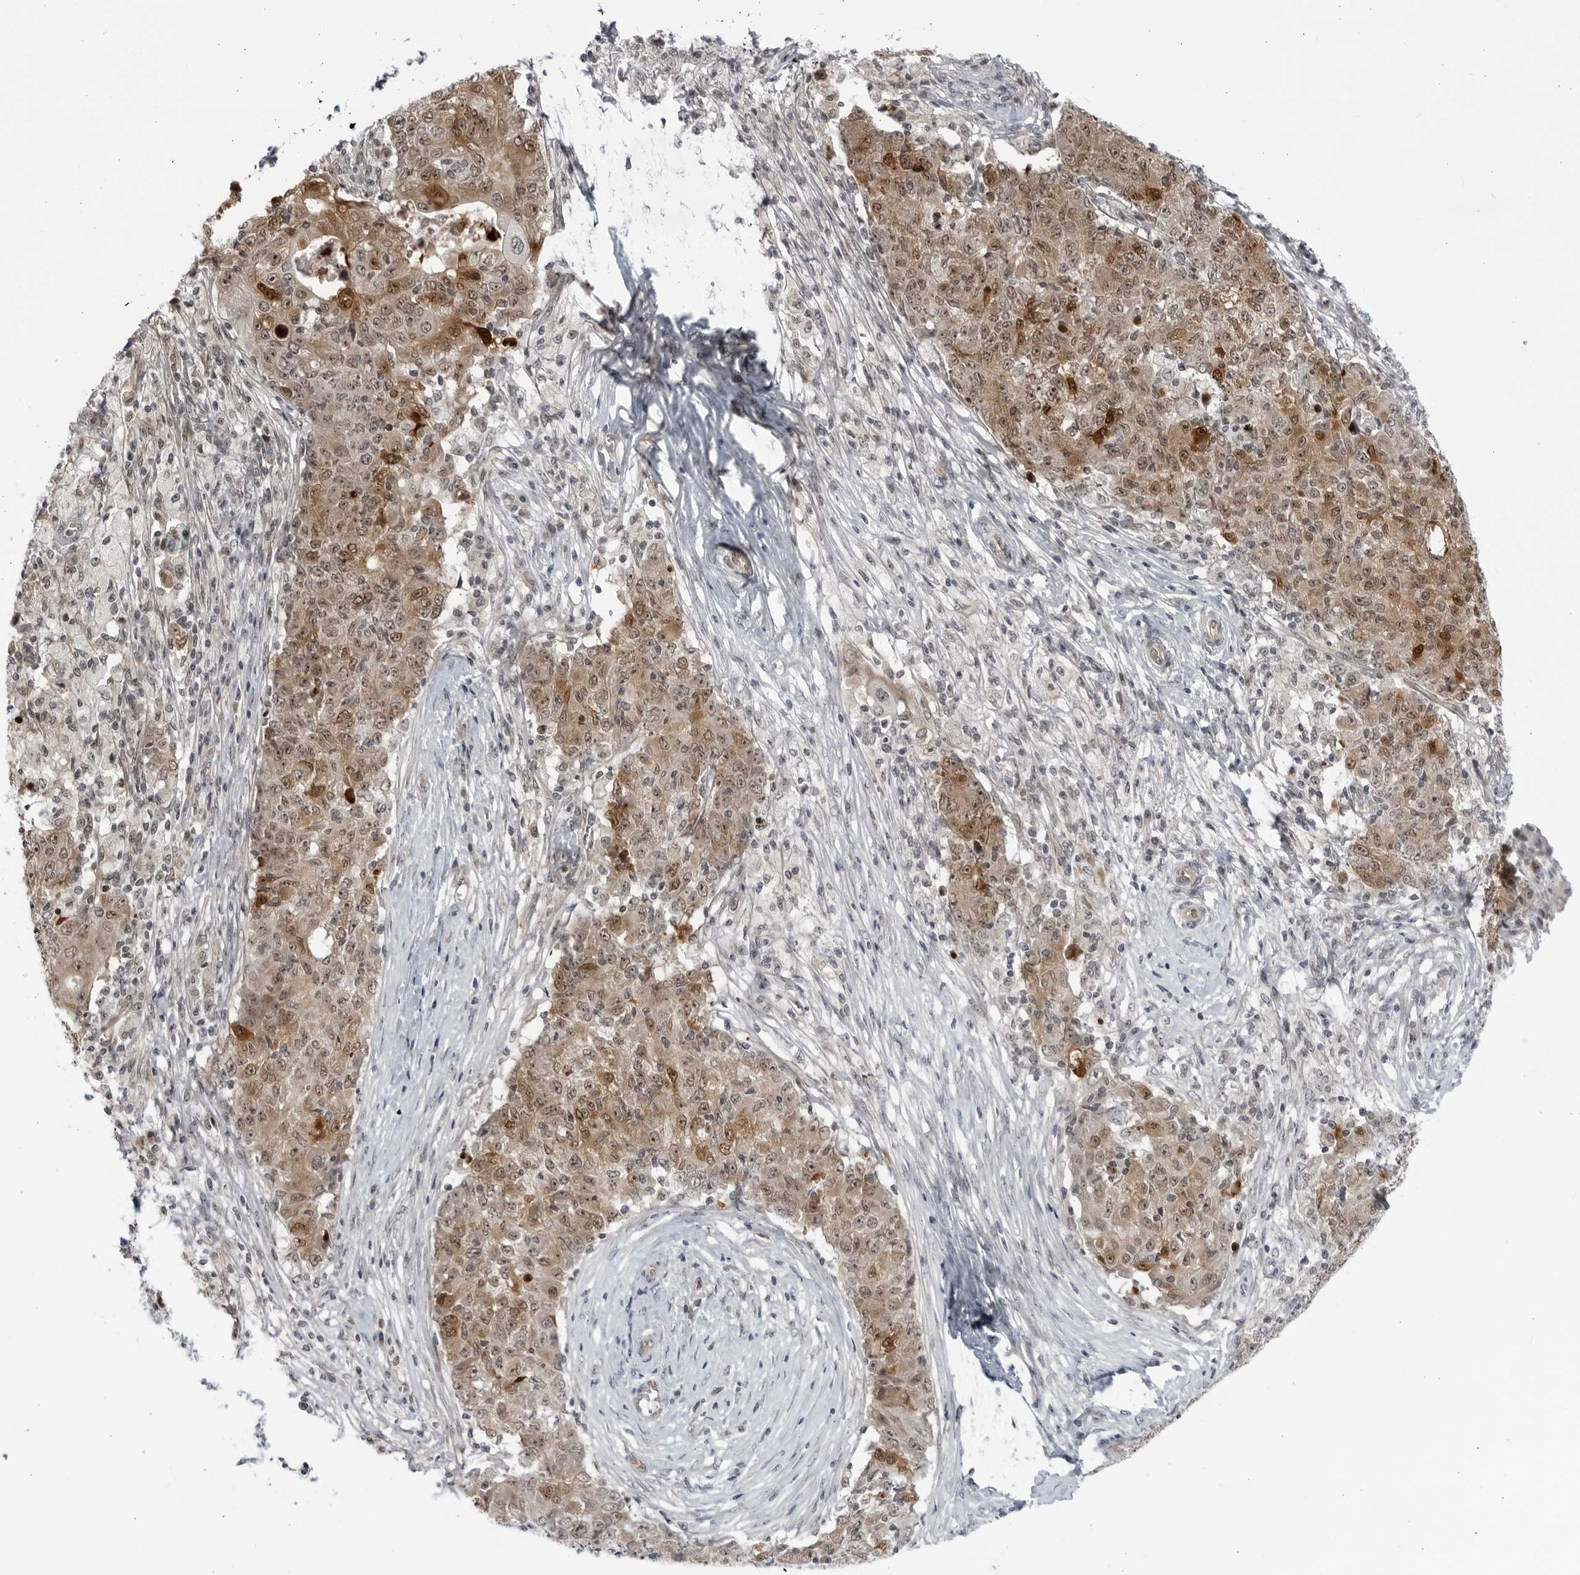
{"staining": {"intensity": "moderate", "quantity": ">75%", "location": "cytoplasmic/membranous,nuclear"}, "tissue": "ovarian cancer", "cell_type": "Tumor cells", "image_type": "cancer", "snomed": [{"axis": "morphology", "description": "Carcinoma, endometroid"}, {"axis": "topography", "description": "Ovary"}], "caption": "Immunohistochemistry of human ovarian cancer shows medium levels of moderate cytoplasmic/membranous and nuclear positivity in approximately >75% of tumor cells.", "gene": "ITGB3BP", "patient": {"sex": "female", "age": 42}}